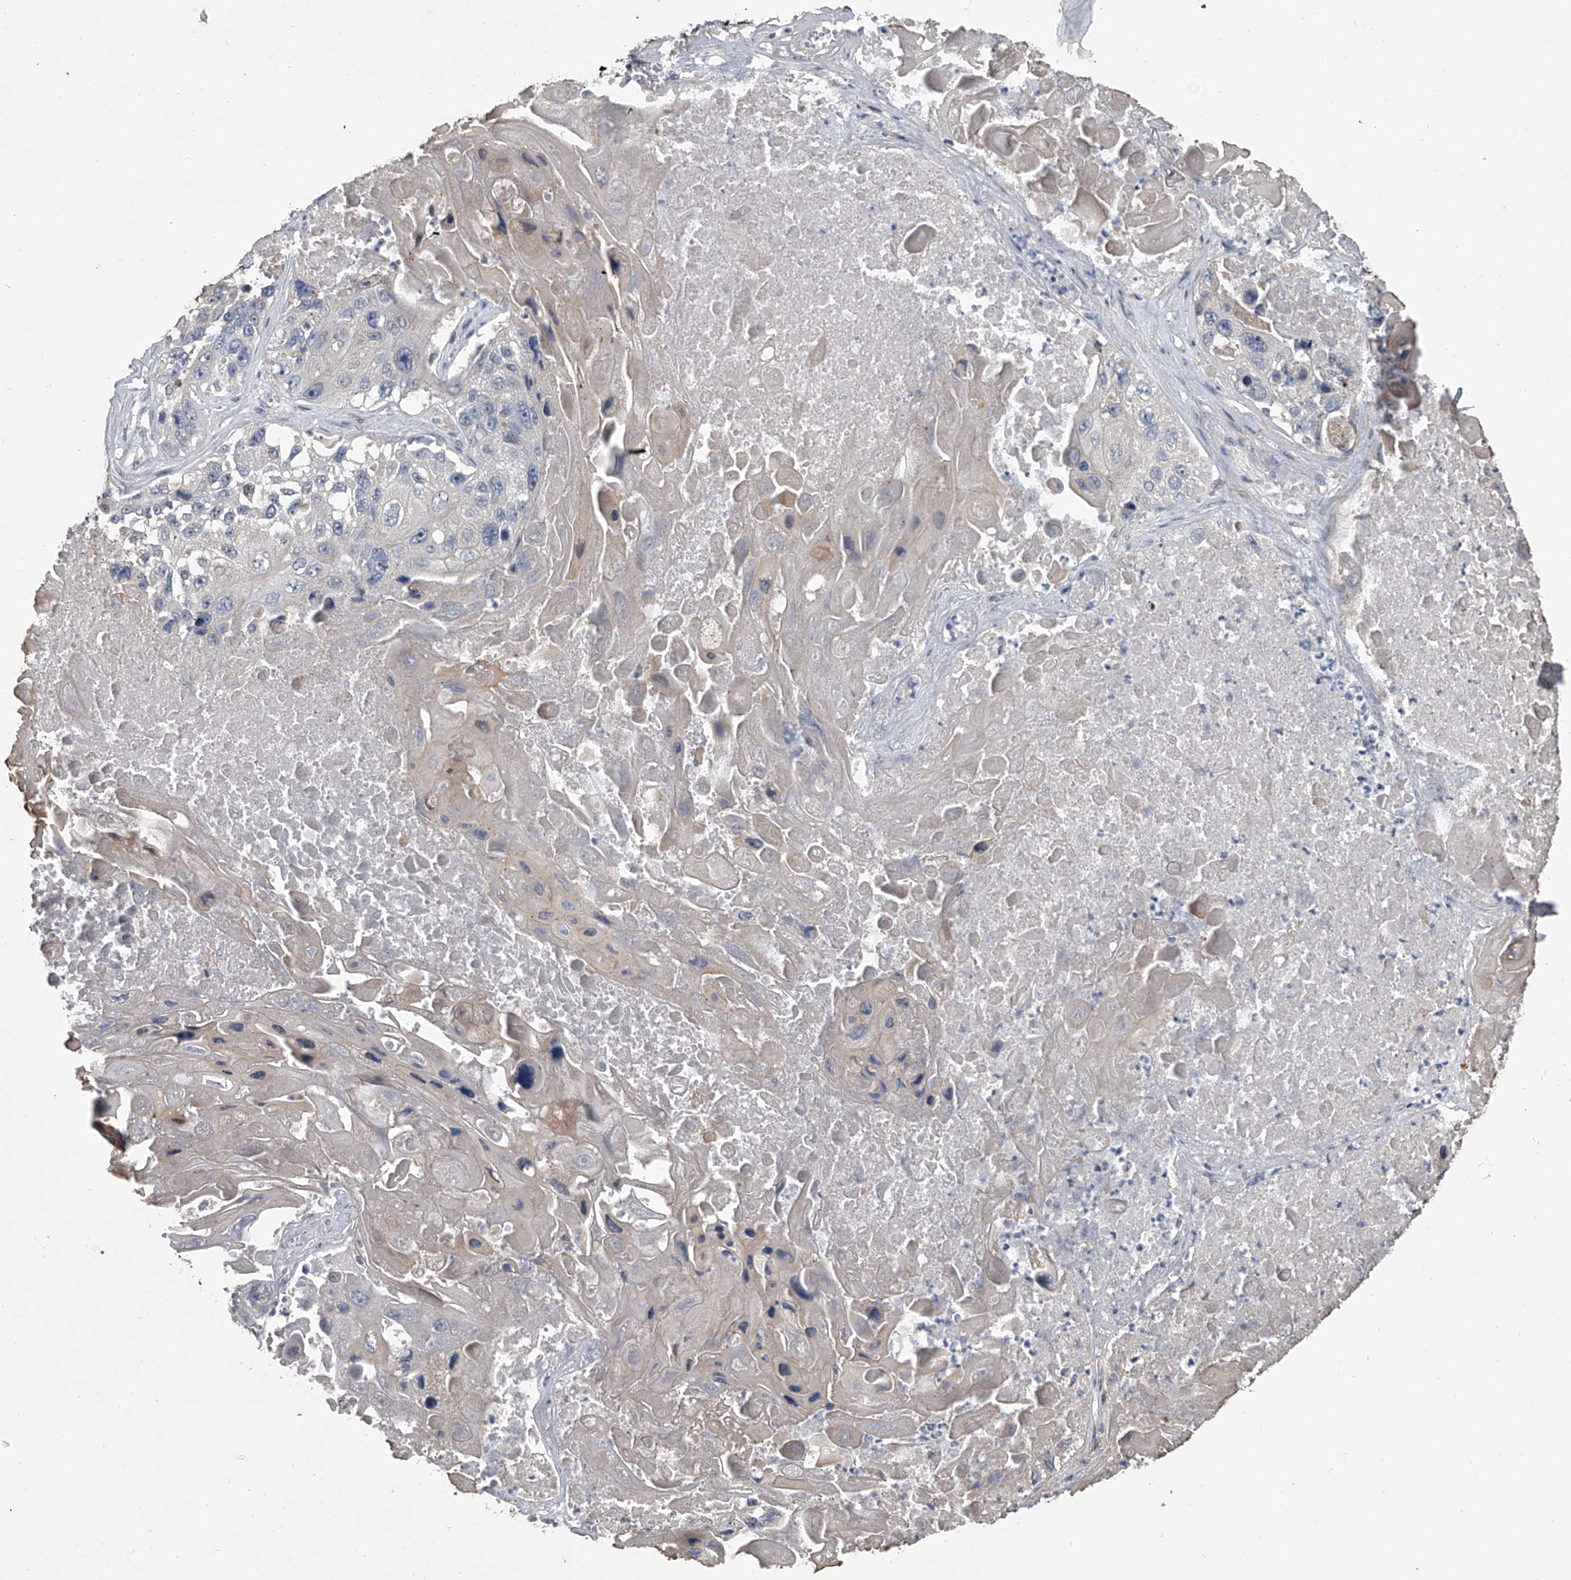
{"staining": {"intensity": "negative", "quantity": "none", "location": "none"}, "tissue": "lung cancer", "cell_type": "Tumor cells", "image_type": "cancer", "snomed": [{"axis": "morphology", "description": "Squamous cell carcinoma, NOS"}, {"axis": "topography", "description": "Lung"}], "caption": "This micrograph is of lung cancer stained with IHC to label a protein in brown with the nuclei are counter-stained blue. There is no expression in tumor cells.", "gene": "DOCK9", "patient": {"sex": "male", "age": 61}}